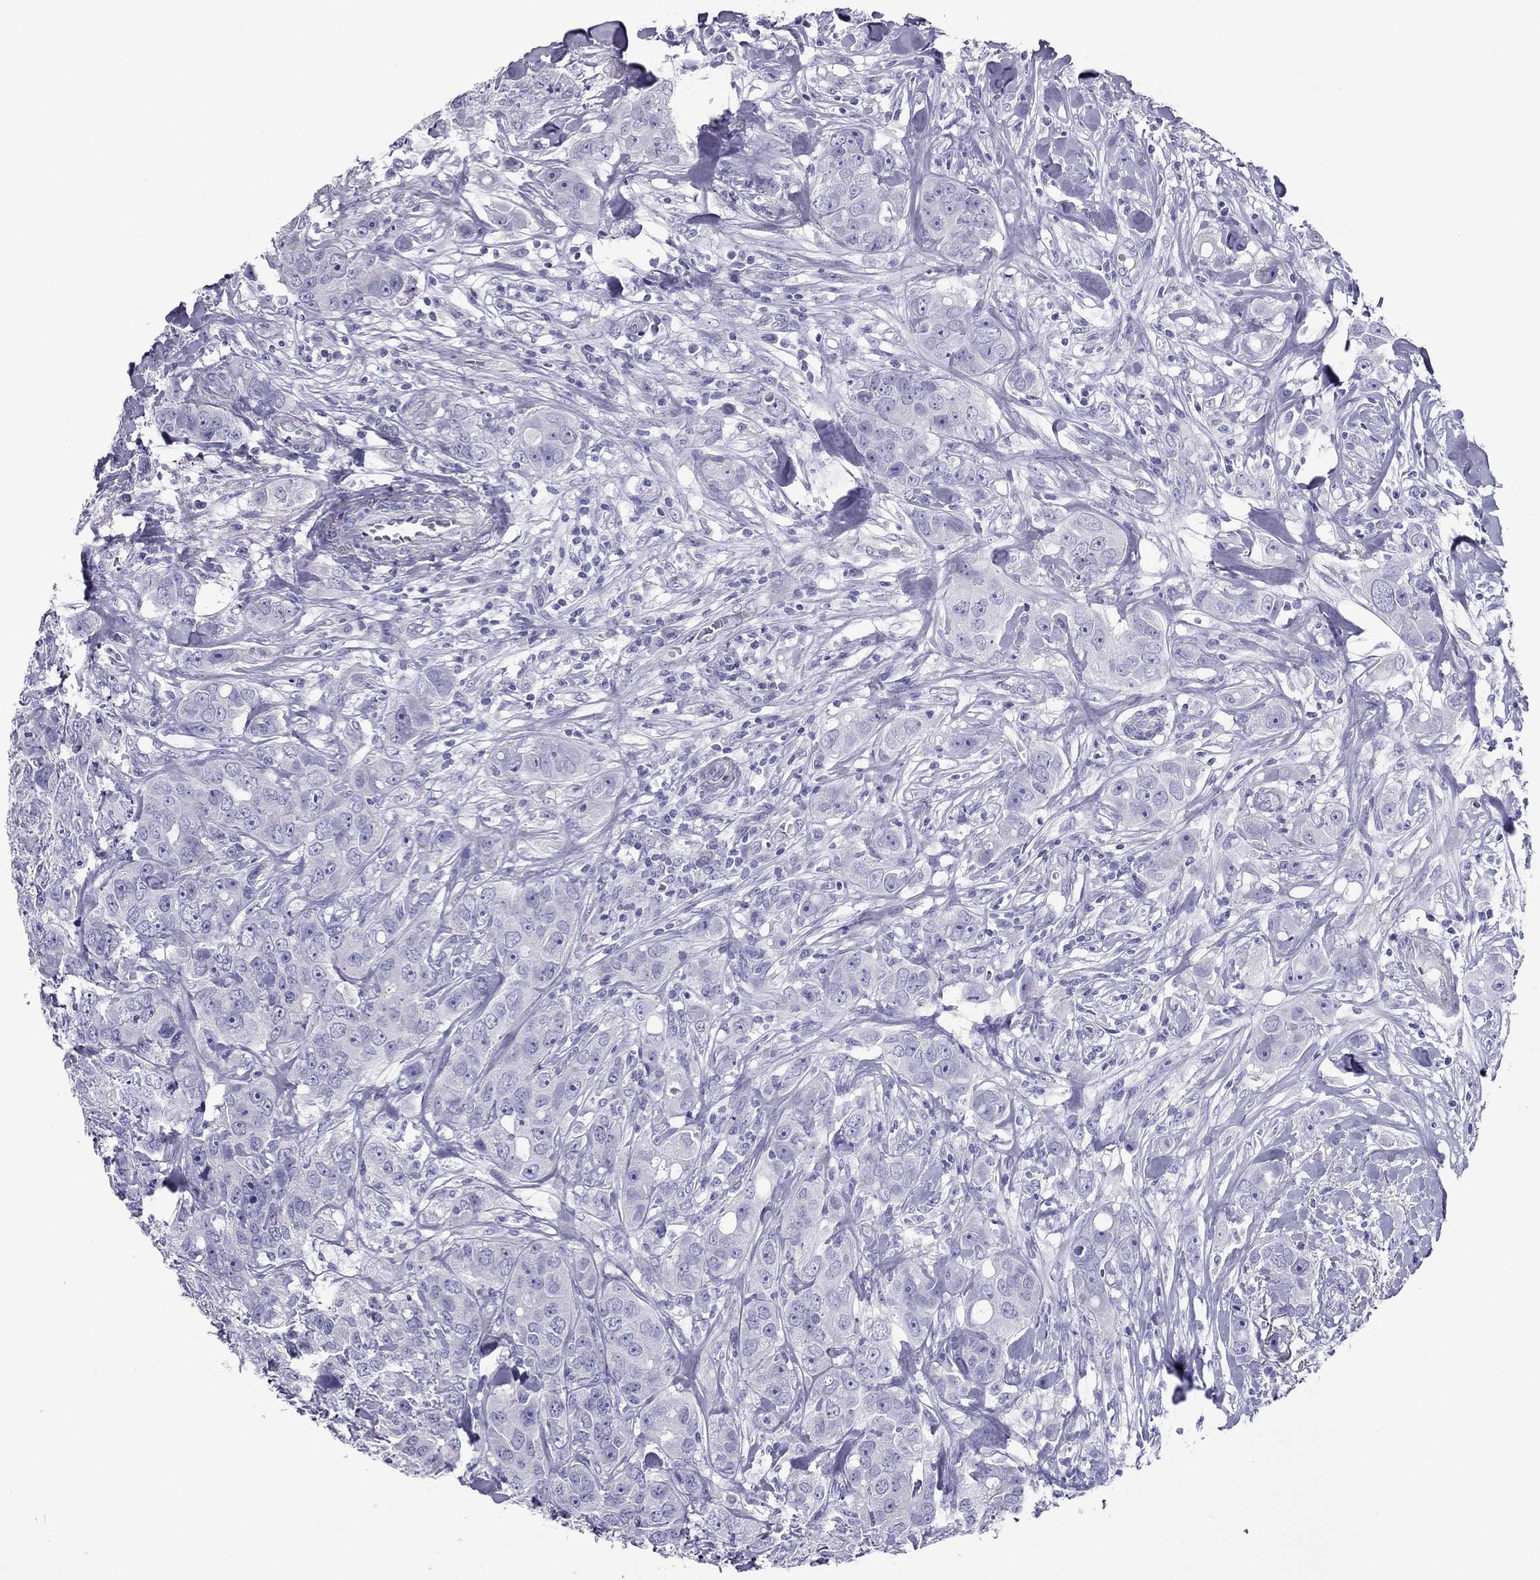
{"staining": {"intensity": "negative", "quantity": "none", "location": "none"}, "tissue": "breast cancer", "cell_type": "Tumor cells", "image_type": "cancer", "snomed": [{"axis": "morphology", "description": "Duct carcinoma"}, {"axis": "topography", "description": "Breast"}], "caption": "Breast infiltrating ductal carcinoma was stained to show a protein in brown. There is no significant positivity in tumor cells.", "gene": "MYL11", "patient": {"sex": "female", "age": 43}}